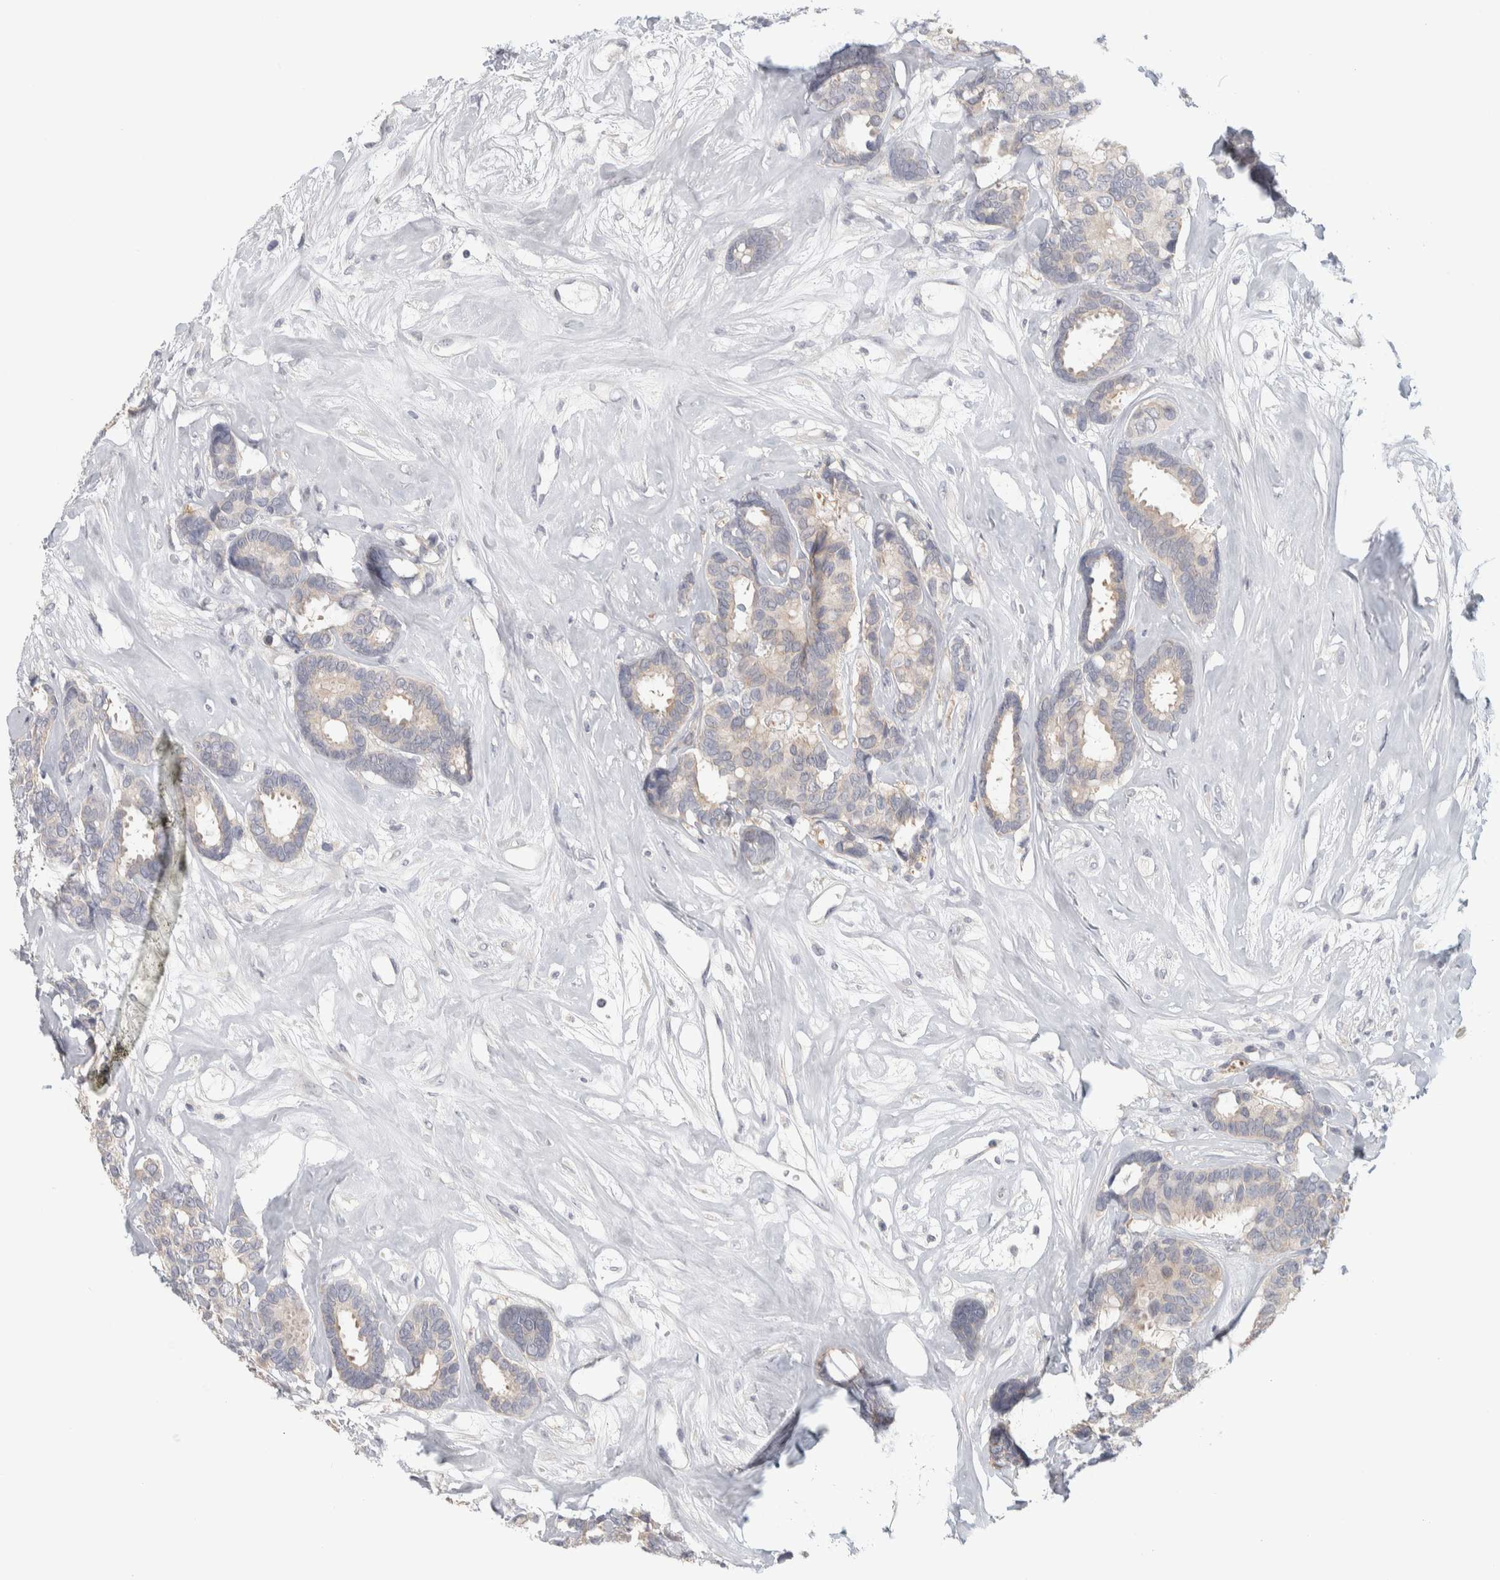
{"staining": {"intensity": "negative", "quantity": "none", "location": "none"}, "tissue": "breast cancer", "cell_type": "Tumor cells", "image_type": "cancer", "snomed": [{"axis": "morphology", "description": "Duct carcinoma"}, {"axis": "topography", "description": "Breast"}], "caption": "There is no significant expression in tumor cells of intraductal carcinoma (breast).", "gene": "DCXR", "patient": {"sex": "female", "age": 87}}